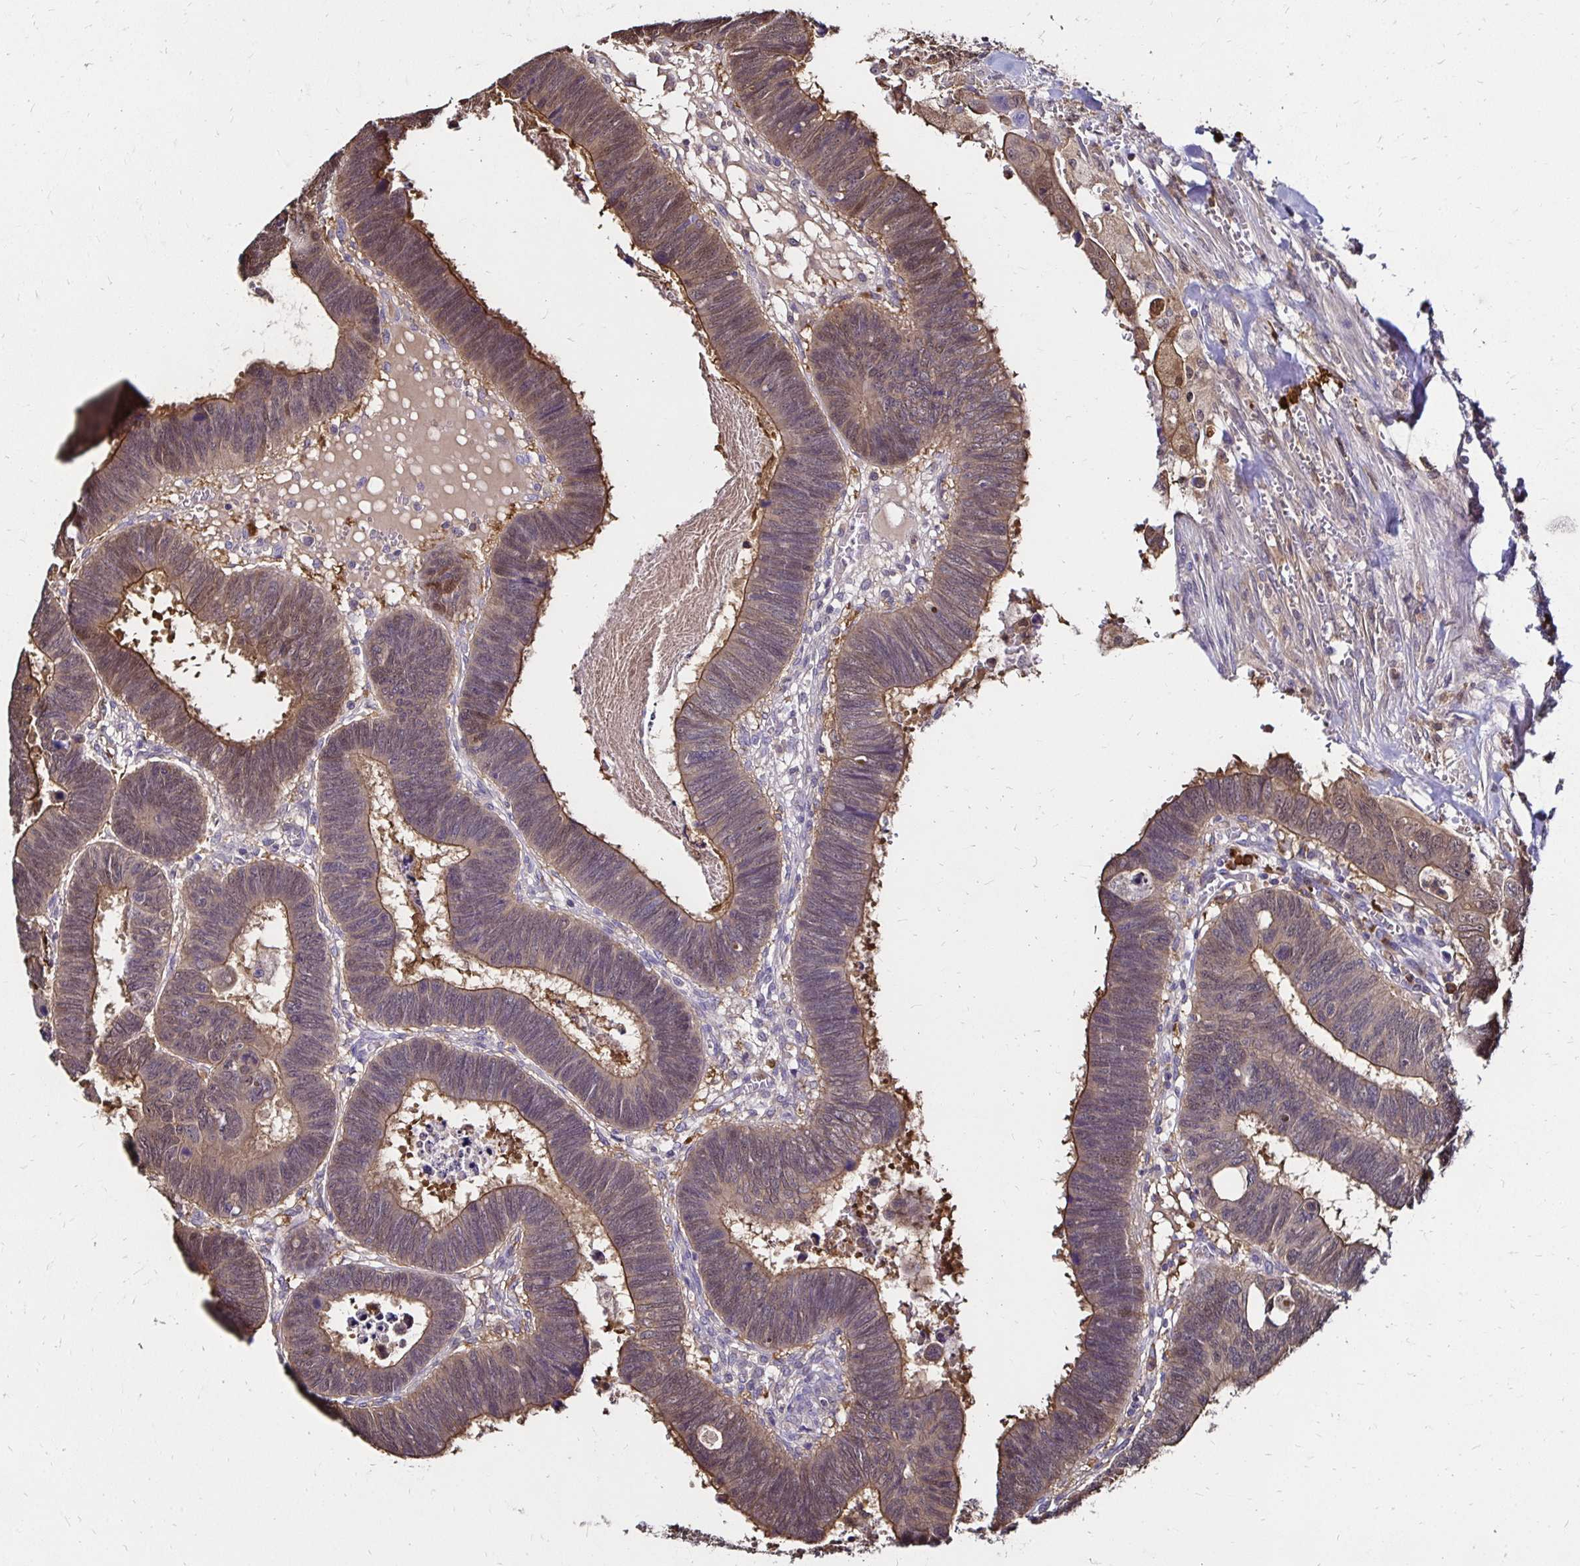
{"staining": {"intensity": "moderate", "quantity": "25%-75%", "location": "cytoplasmic/membranous"}, "tissue": "colorectal cancer", "cell_type": "Tumor cells", "image_type": "cancer", "snomed": [{"axis": "morphology", "description": "Adenocarcinoma, NOS"}, {"axis": "topography", "description": "Colon"}], "caption": "Colorectal cancer (adenocarcinoma) stained for a protein demonstrates moderate cytoplasmic/membranous positivity in tumor cells. Using DAB (brown) and hematoxylin (blue) stains, captured at high magnification using brightfield microscopy.", "gene": "TXN", "patient": {"sex": "male", "age": 62}}